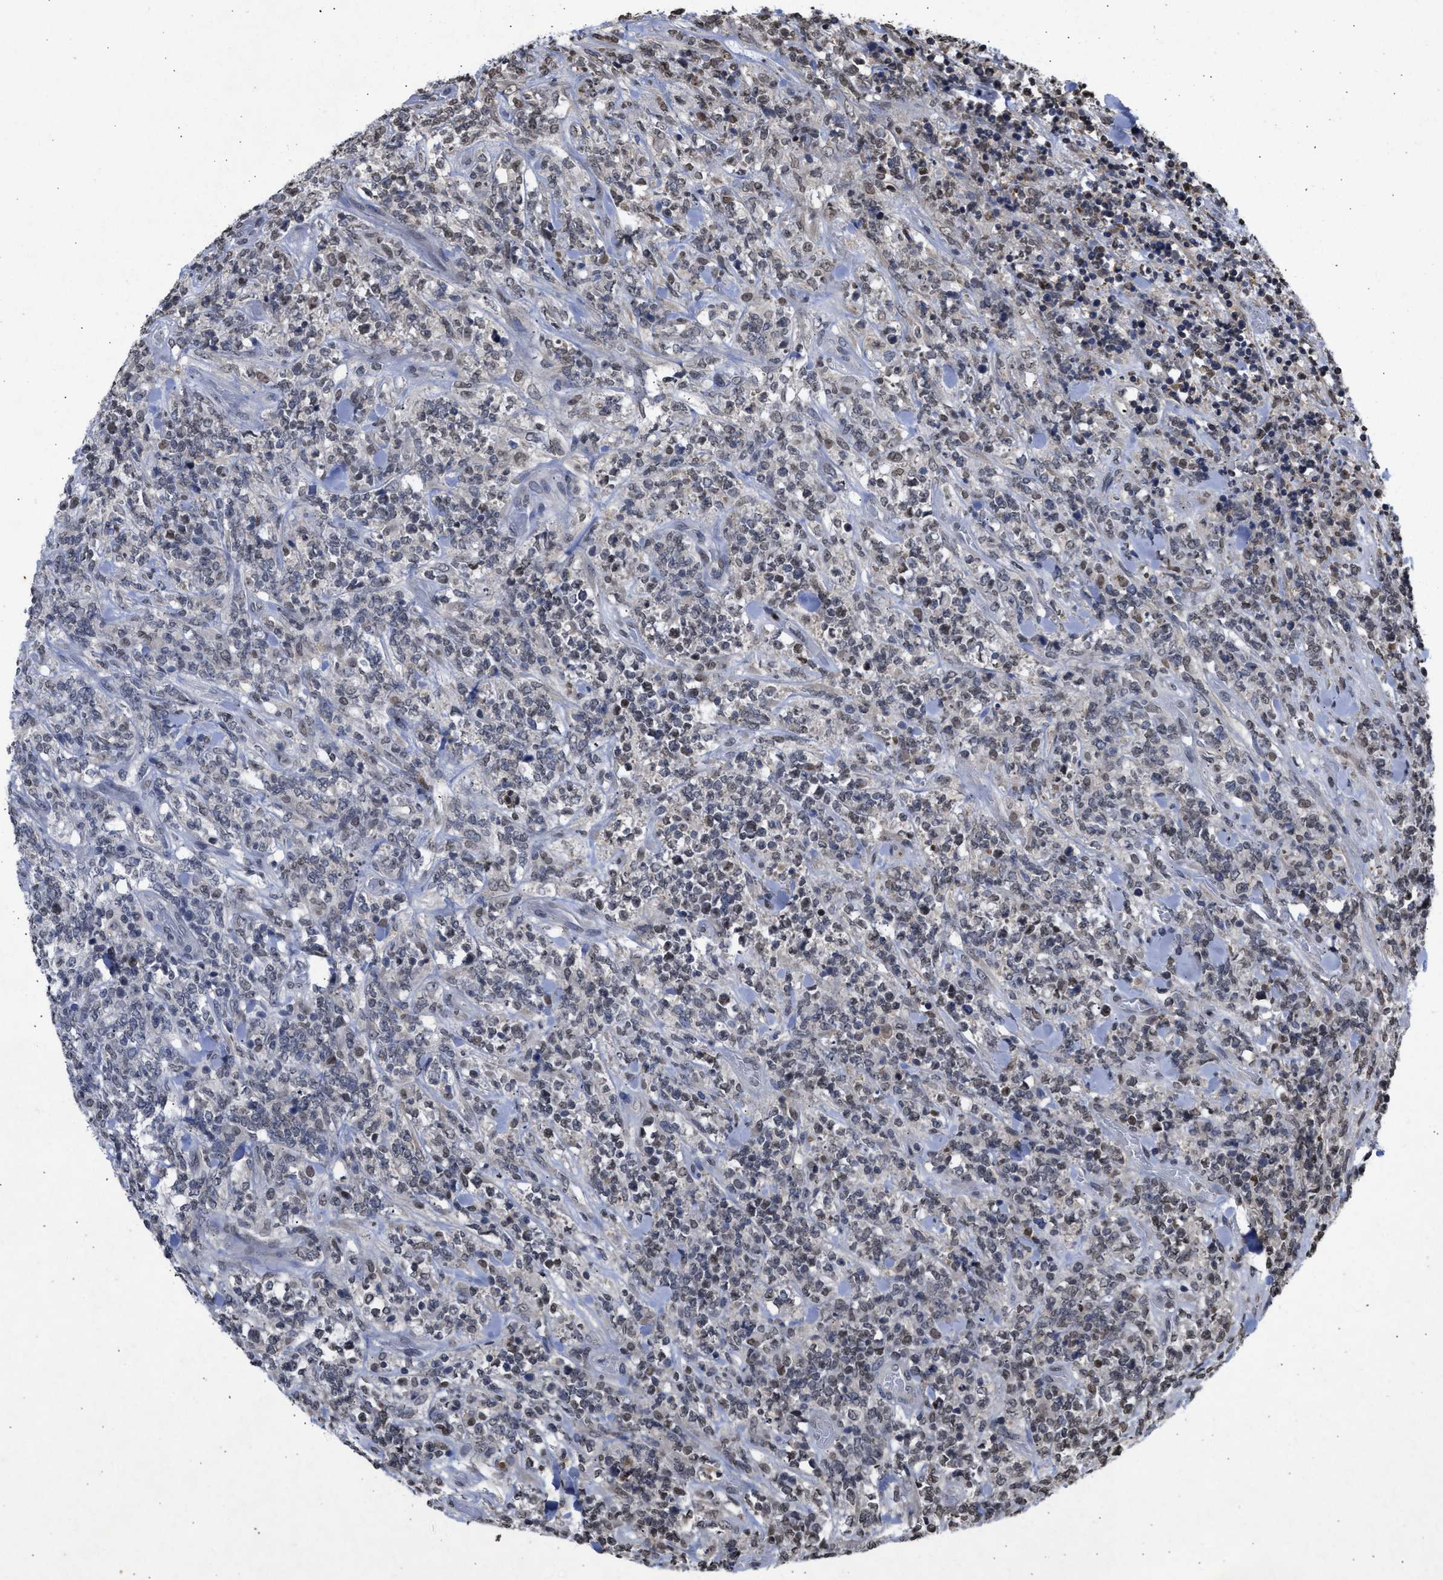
{"staining": {"intensity": "weak", "quantity": "<25%", "location": "nuclear"}, "tissue": "lymphoma", "cell_type": "Tumor cells", "image_type": "cancer", "snomed": [{"axis": "morphology", "description": "Malignant lymphoma, non-Hodgkin's type, High grade"}, {"axis": "topography", "description": "Soft tissue"}], "caption": "IHC image of neoplastic tissue: human lymphoma stained with DAB reveals no significant protein positivity in tumor cells.", "gene": "NUP35", "patient": {"sex": "male", "age": 18}}